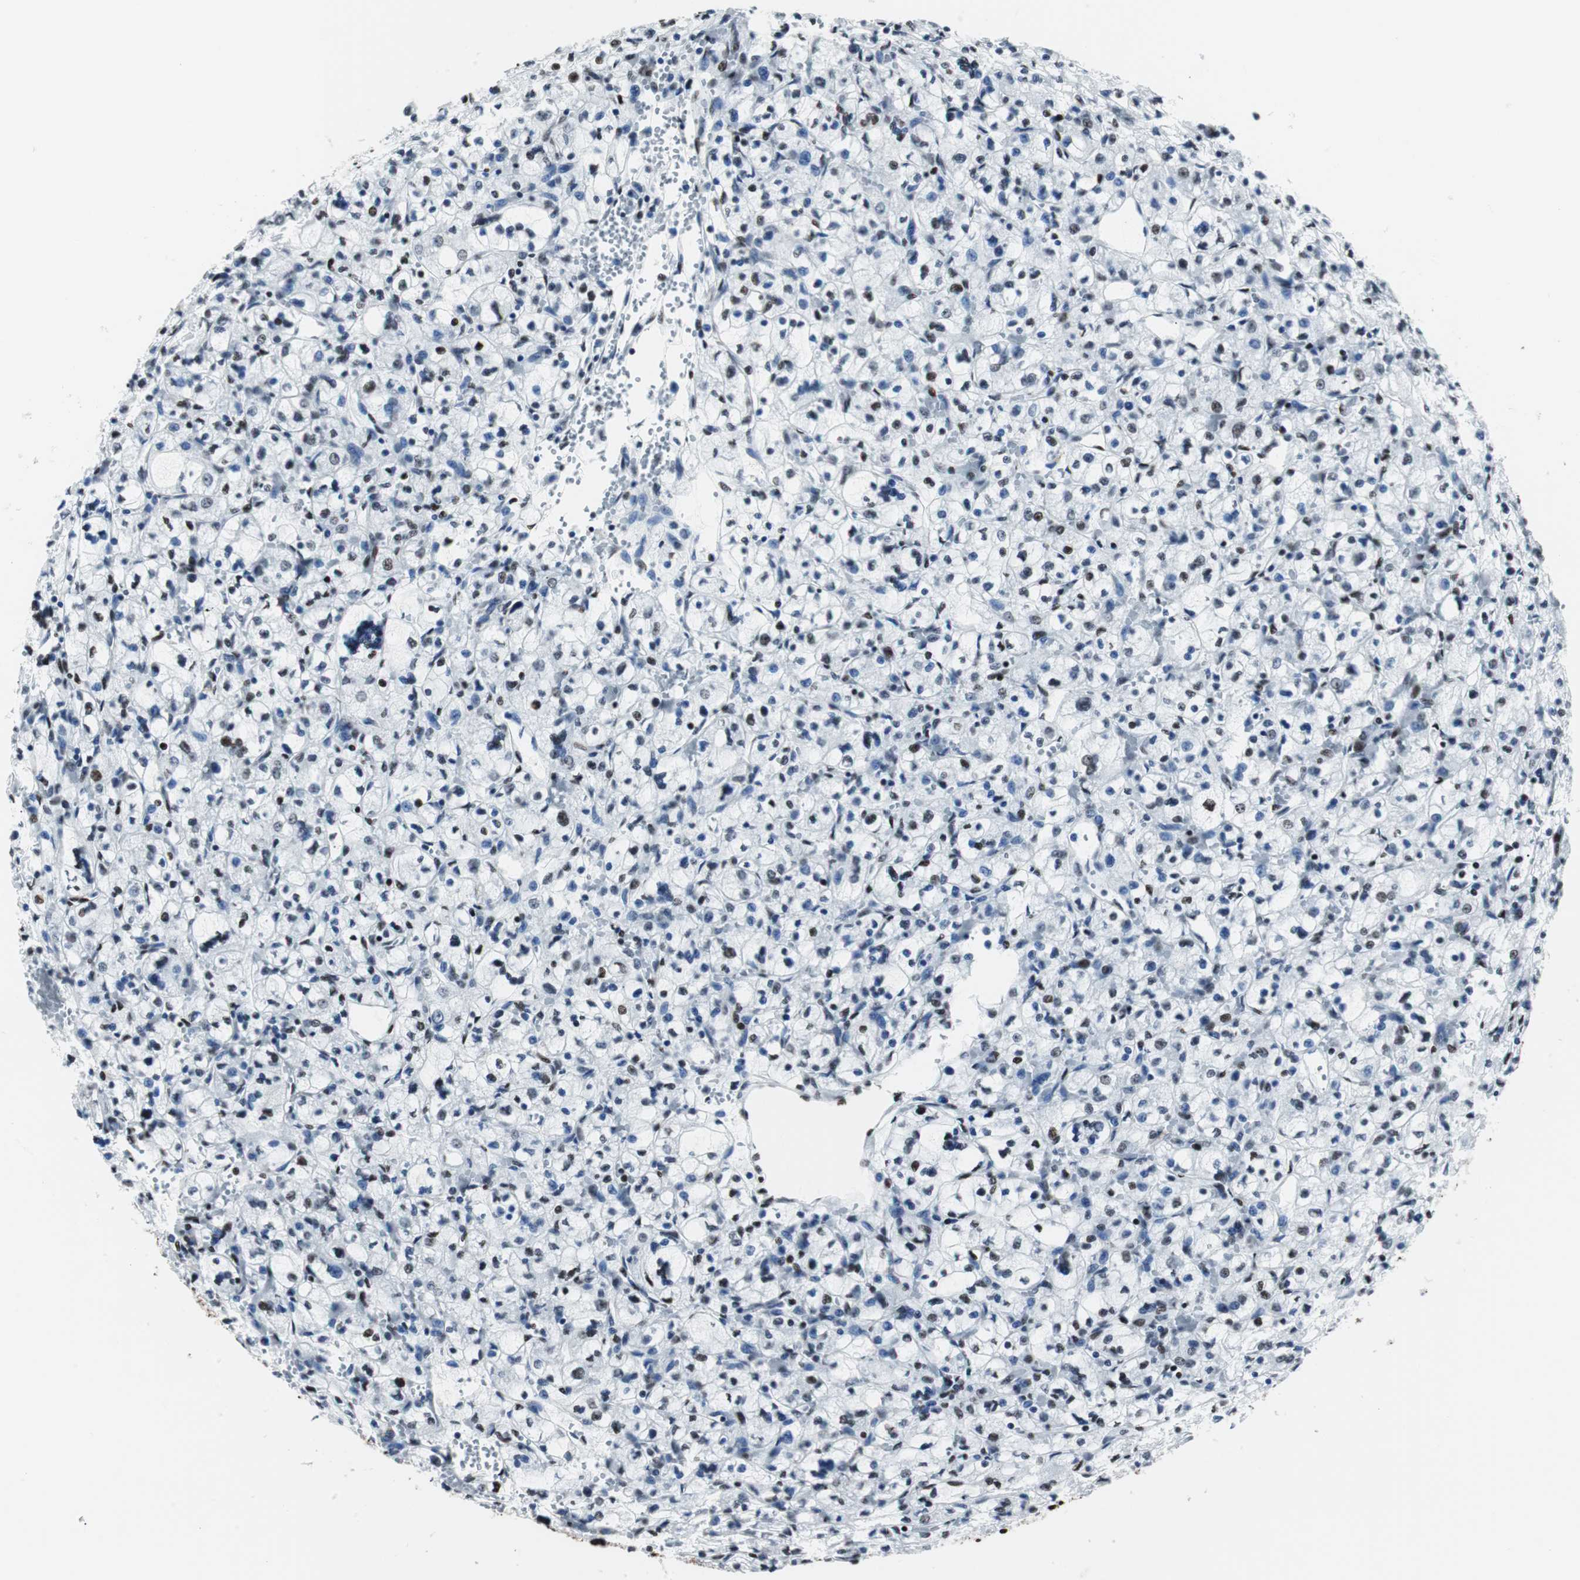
{"staining": {"intensity": "moderate", "quantity": "<25%", "location": "nuclear"}, "tissue": "renal cancer", "cell_type": "Tumor cells", "image_type": "cancer", "snomed": [{"axis": "morphology", "description": "Adenocarcinoma, NOS"}, {"axis": "topography", "description": "Kidney"}], "caption": "A brown stain highlights moderate nuclear staining of a protein in renal cancer (adenocarcinoma) tumor cells.", "gene": "NCL", "patient": {"sex": "female", "age": 83}}